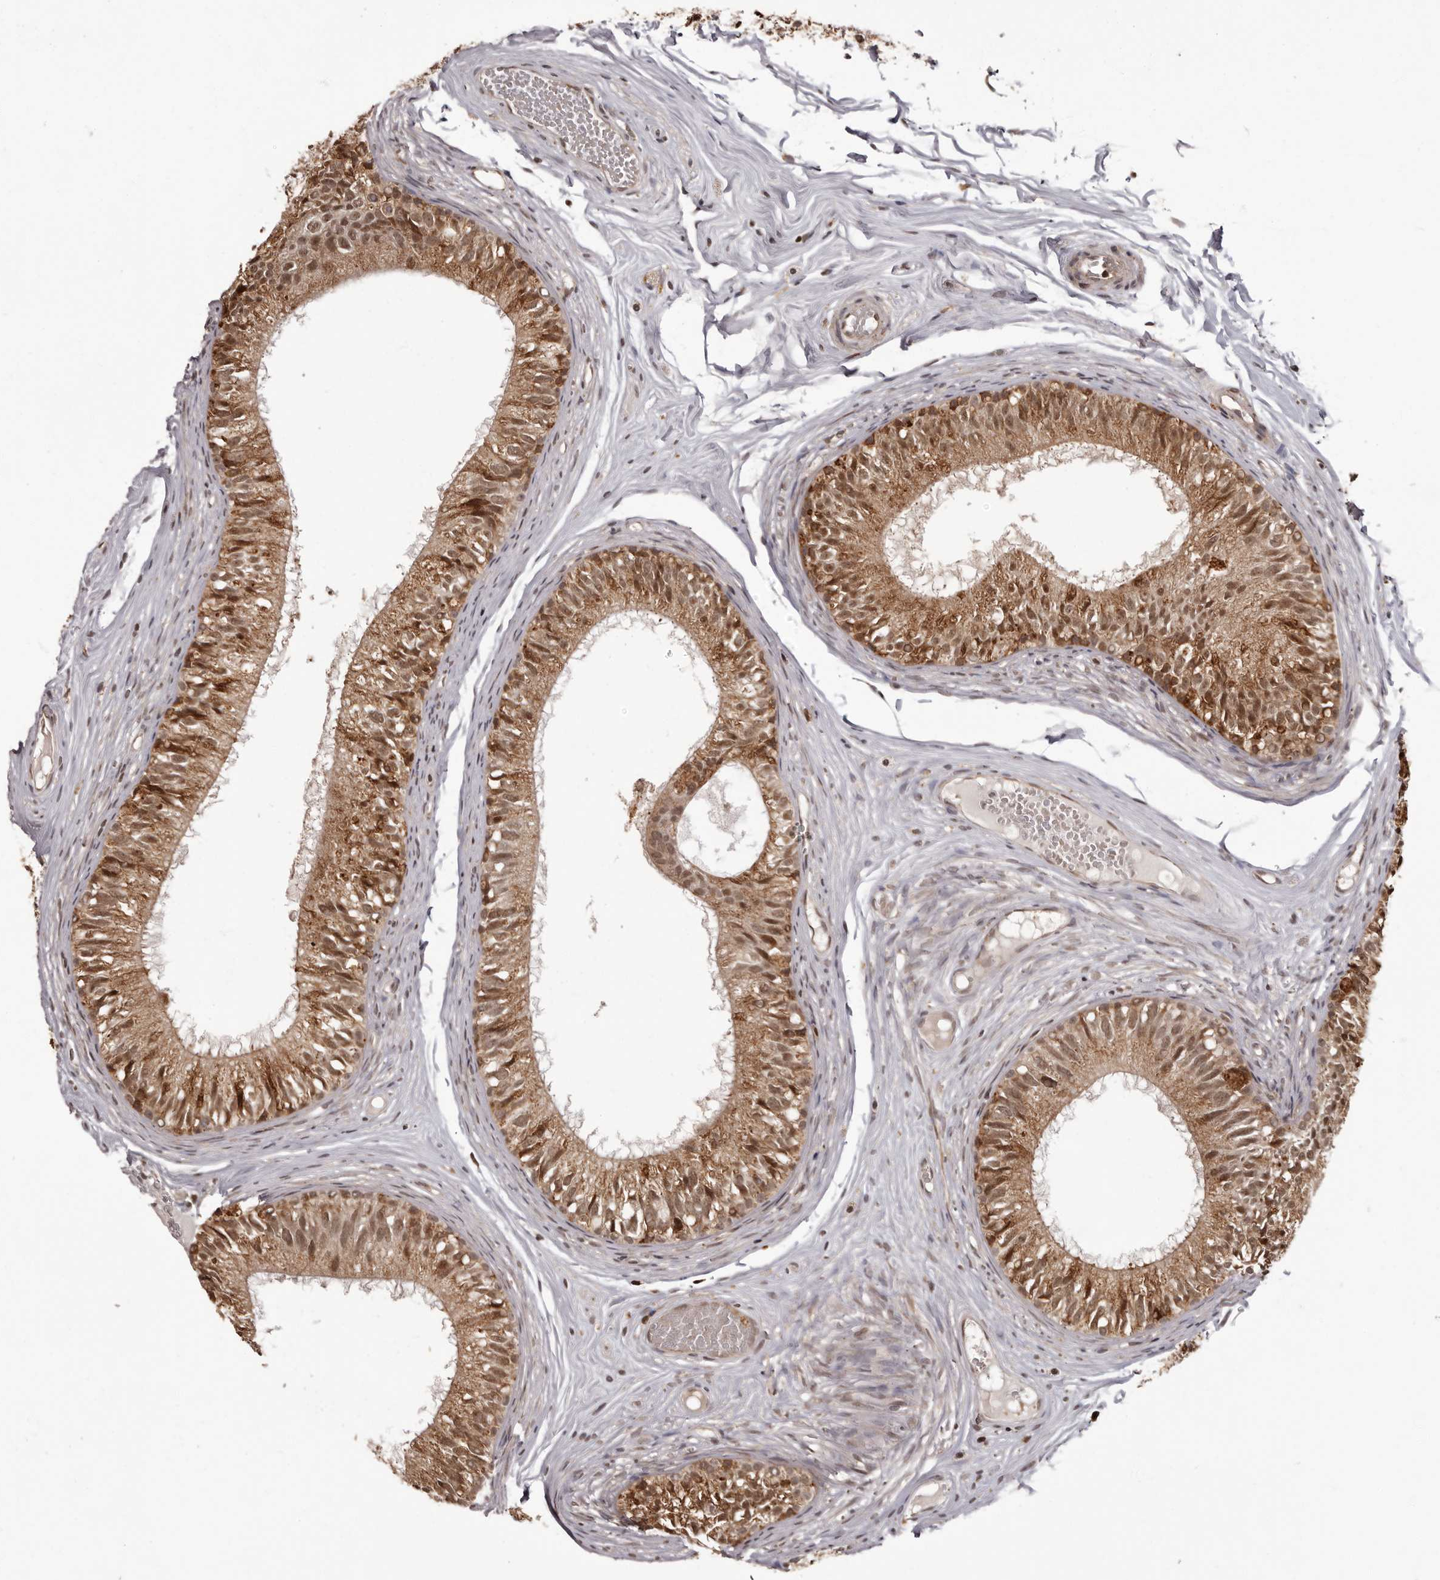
{"staining": {"intensity": "moderate", "quantity": ">75%", "location": "cytoplasmic/membranous,nuclear"}, "tissue": "epididymis", "cell_type": "Glandular cells", "image_type": "normal", "snomed": [{"axis": "morphology", "description": "Normal tissue, NOS"}, {"axis": "morphology", "description": "Seminoma in situ"}, {"axis": "topography", "description": "Testis"}, {"axis": "topography", "description": "Epididymis"}], "caption": "Protein expression analysis of benign human epididymis reveals moderate cytoplasmic/membranous,nuclear expression in about >75% of glandular cells.", "gene": "IL32", "patient": {"sex": "male", "age": 28}}